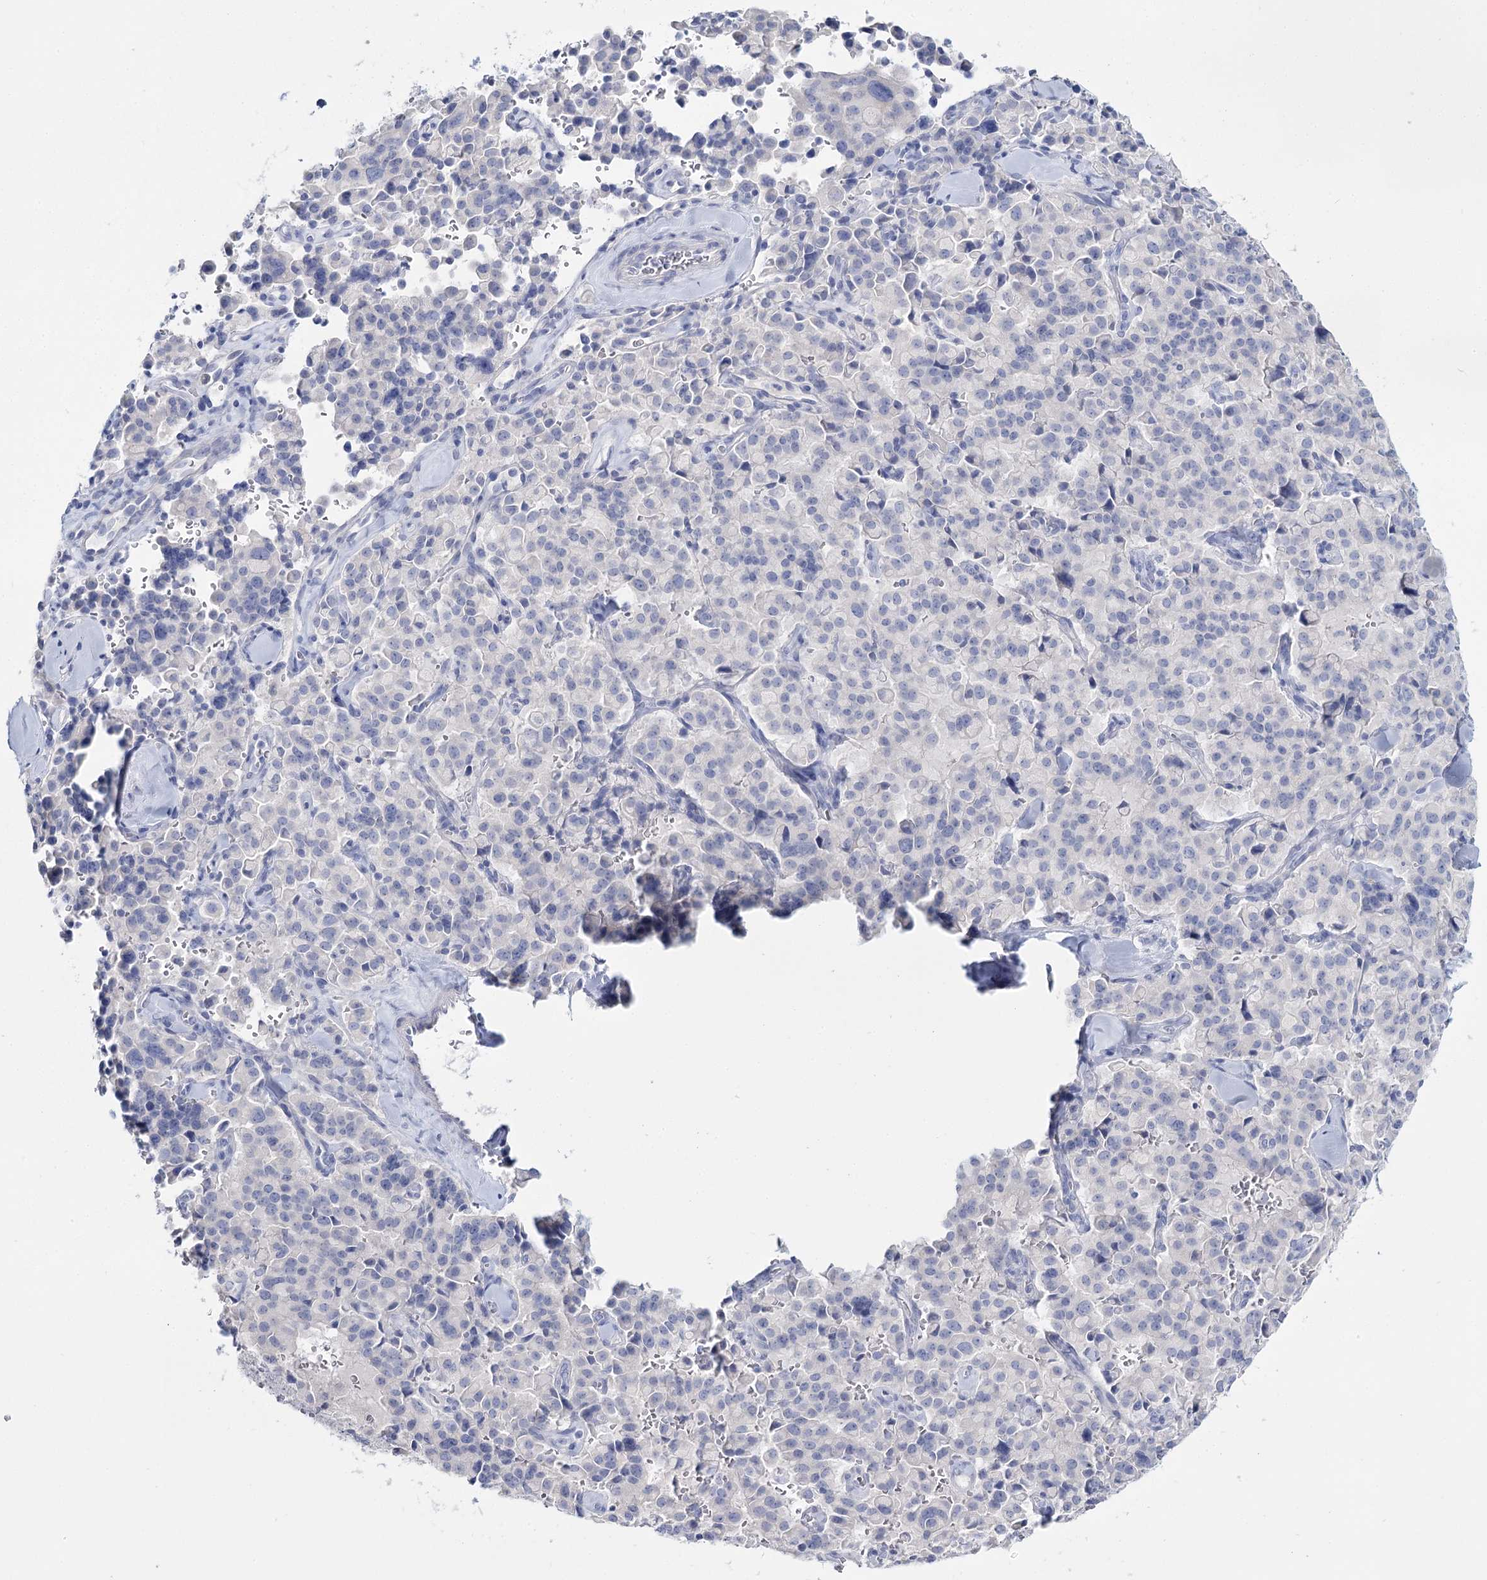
{"staining": {"intensity": "negative", "quantity": "none", "location": "none"}, "tissue": "pancreatic cancer", "cell_type": "Tumor cells", "image_type": "cancer", "snomed": [{"axis": "morphology", "description": "Adenocarcinoma, NOS"}, {"axis": "topography", "description": "Pancreas"}], "caption": "An image of human pancreatic adenocarcinoma is negative for staining in tumor cells. (DAB immunohistochemistry visualized using brightfield microscopy, high magnification).", "gene": "SLC17A2", "patient": {"sex": "male", "age": 65}}